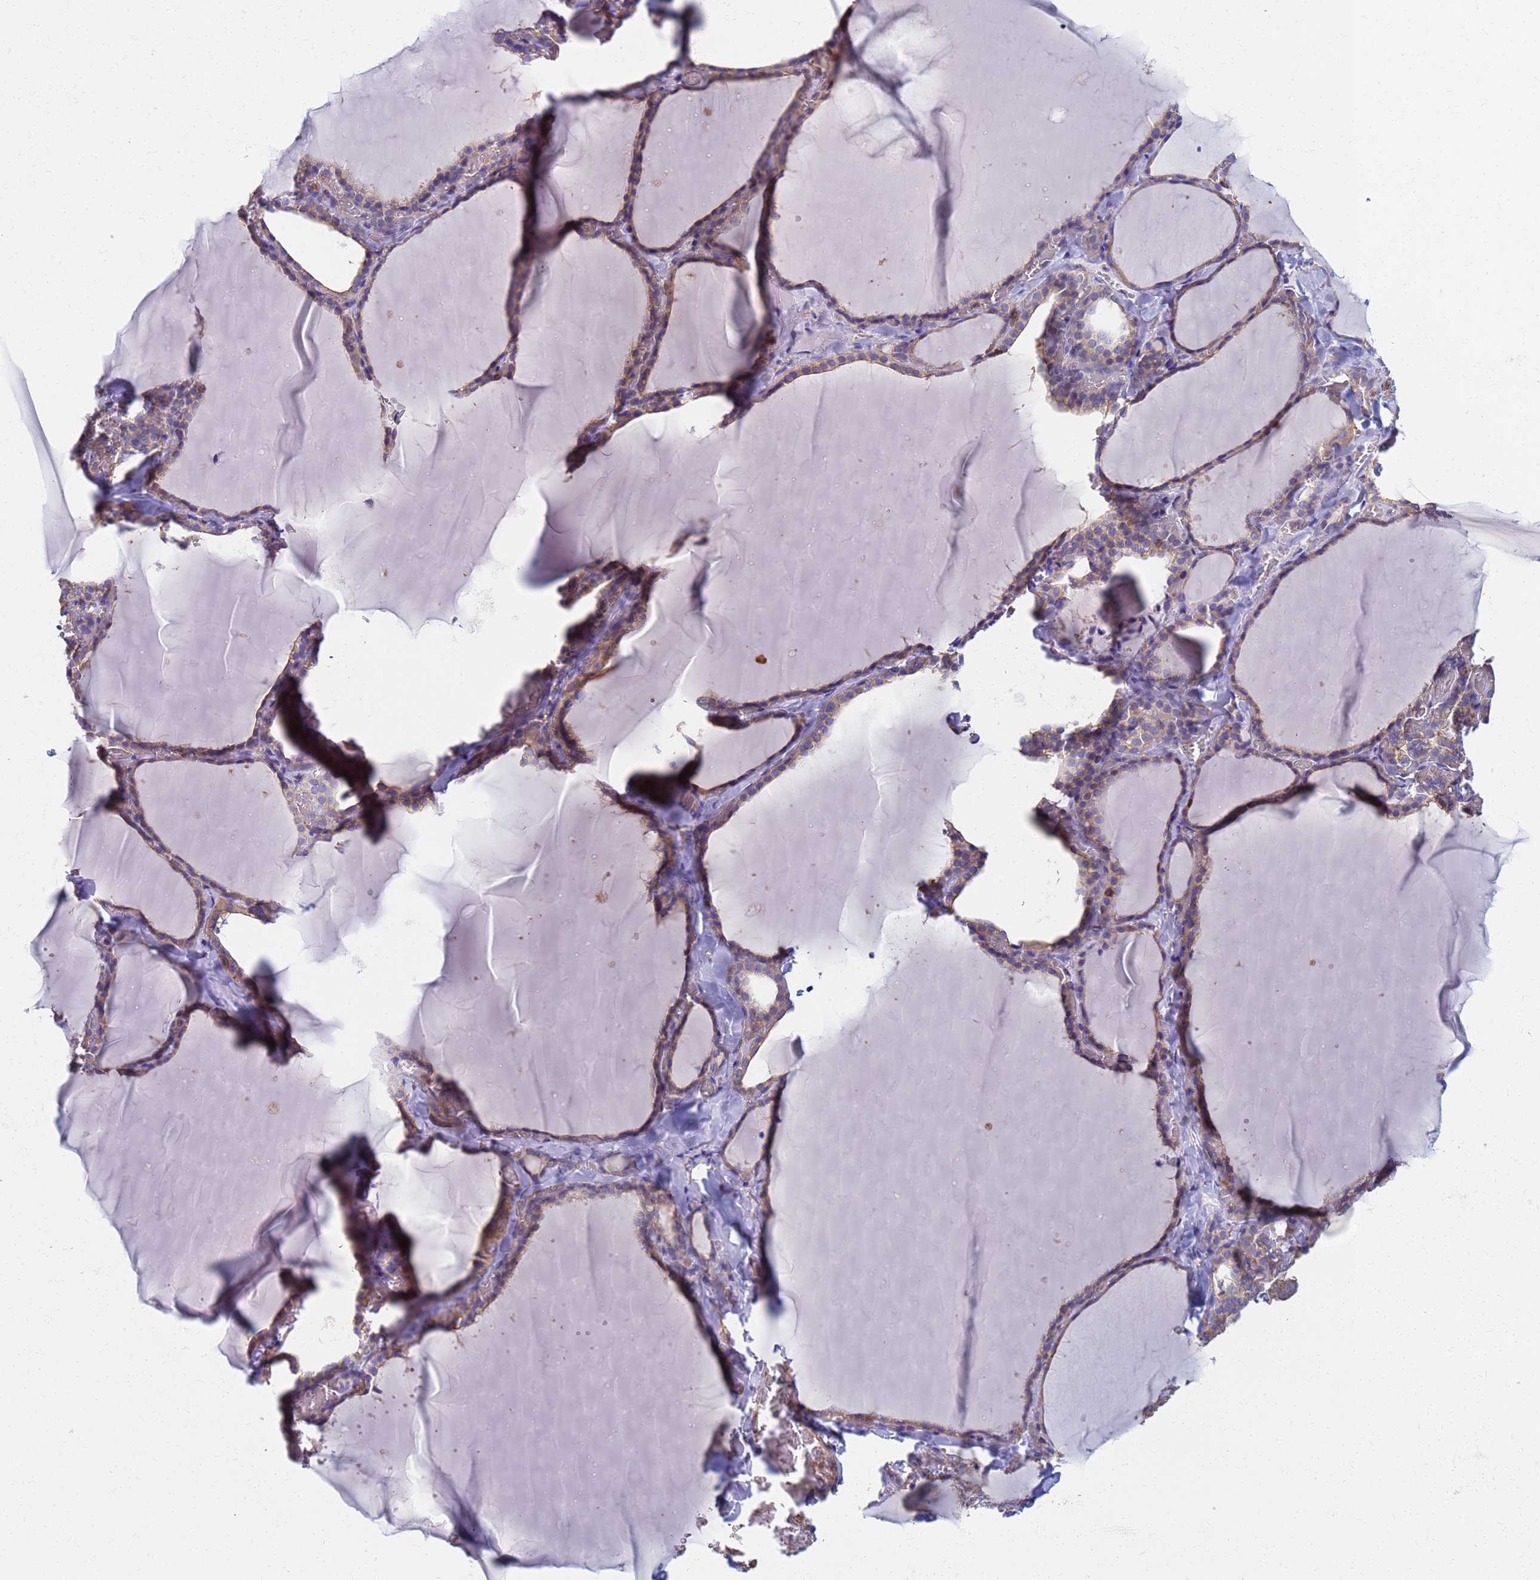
{"staining": {"intensity": "moderate", "quantity": ">75%", "location": "cytoplasmic/membranous"}, "tissue": "thyroid gland", "cell_type": "Glandular cells", "image_type": "normal", "snomed": [{"axis": "morphology", "description": "Normal tissue, NOS"}, {"axis": "topography", "description": "Thyroid gland"}], "caption": "Glandular cells demonstrate moderate cytoplasmic/membranous positivity in approximately >75% of cells in unremarkable thyroid gland. The protein is stained brown, and the nuclei are stained in blue (DAB (3,3'-diaminobenzidine) IHC with brightfield microscopy, high magnification).", "gene": "ZNG1A", "patient": {"sex": "female", "age": 22}}